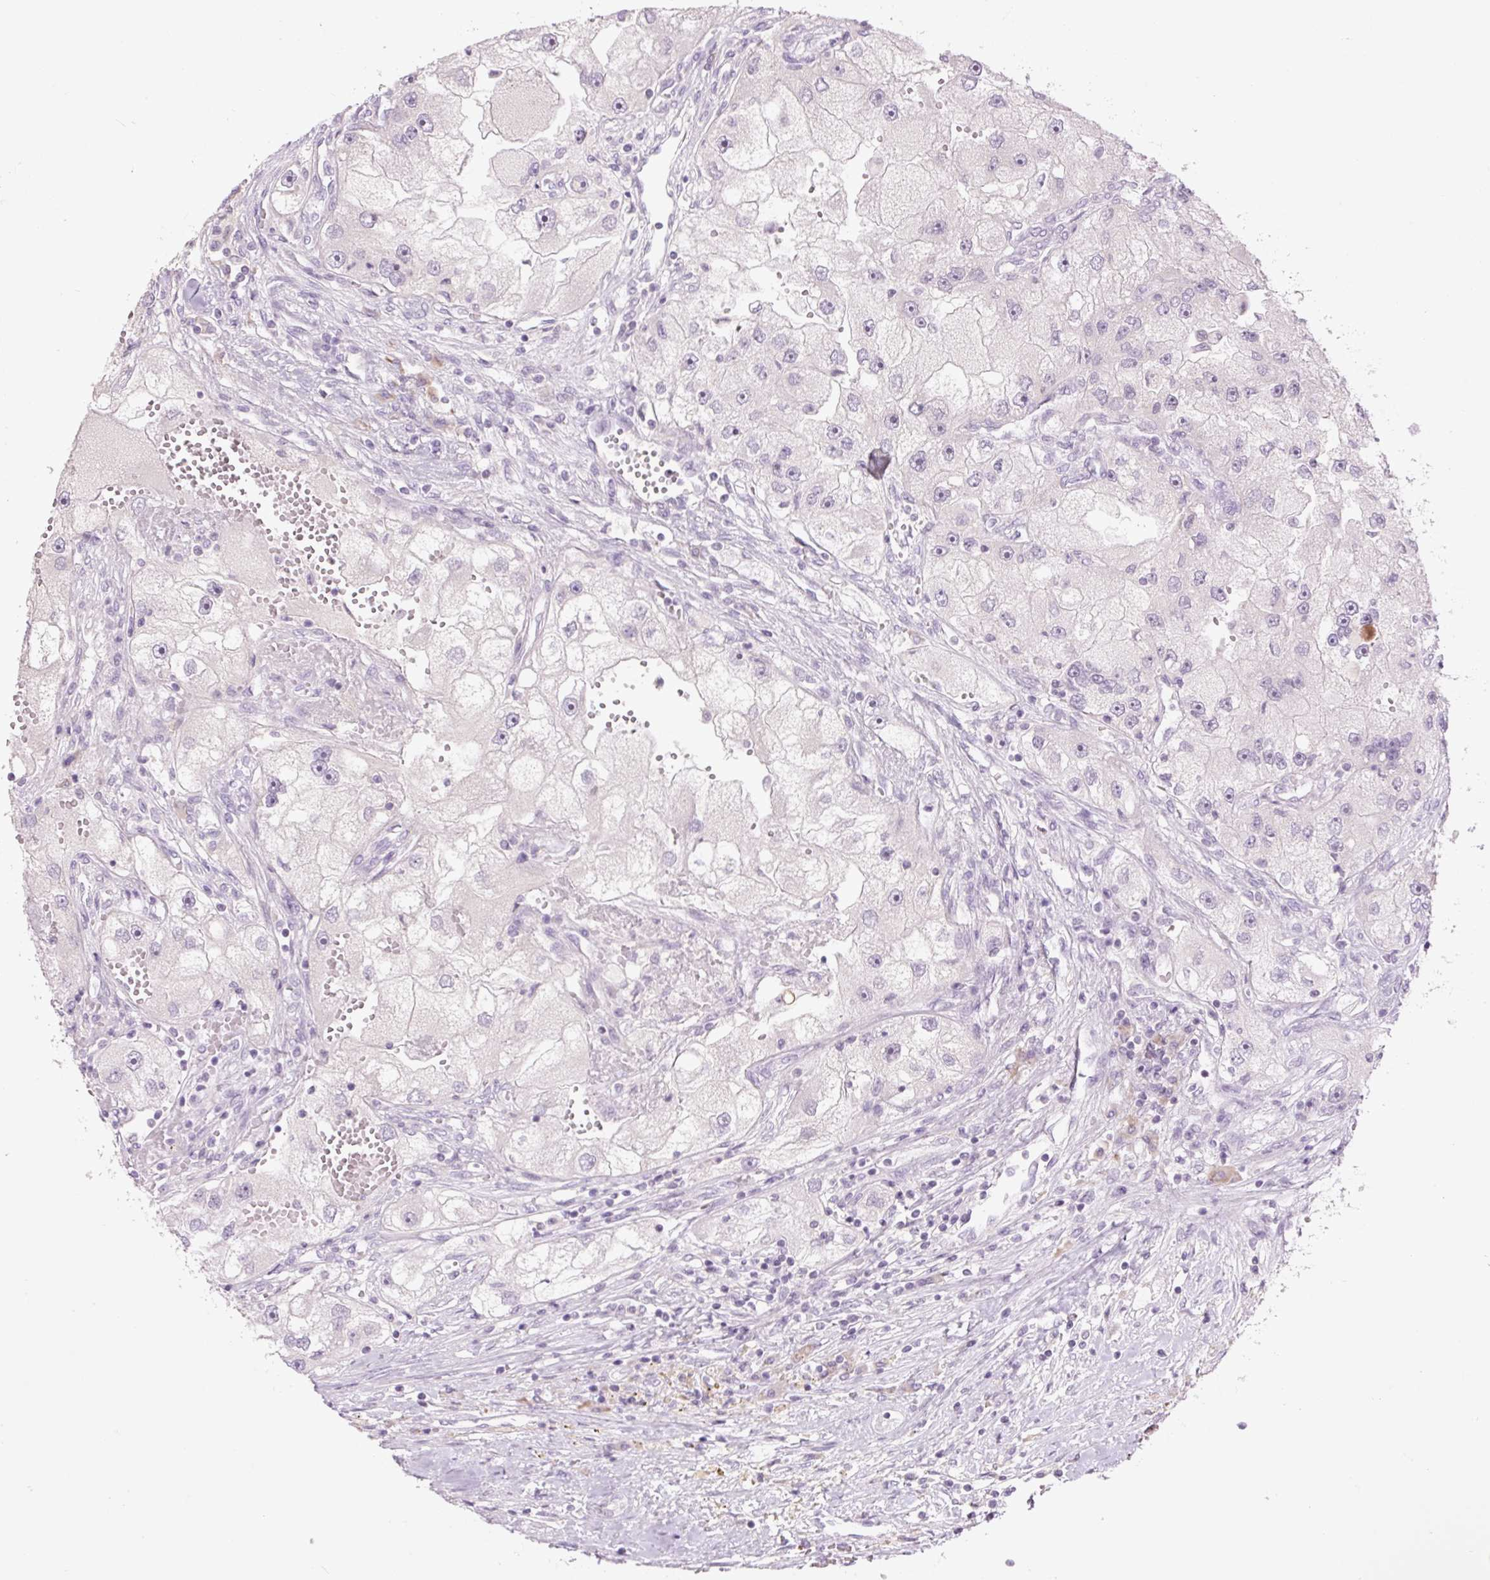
{"staining": {"intensity": "negative", "quantity": "none", "location": "none"}, "tissue": "renal cancer", "cell_type": "Tumor cells", "image_type": "cancer", "snomed": [{"axis": "morphology", "description": "Adenocarcinoma, NOS"}, {"axis": "topography", "description": "Kidney"}], "caption": "Histopathology image shows no protein staining in tumor cells of adenocarcinoma (renal) tissue.", "gene": "TMEM100", "patient": {"sex": "male", "age": 63}}